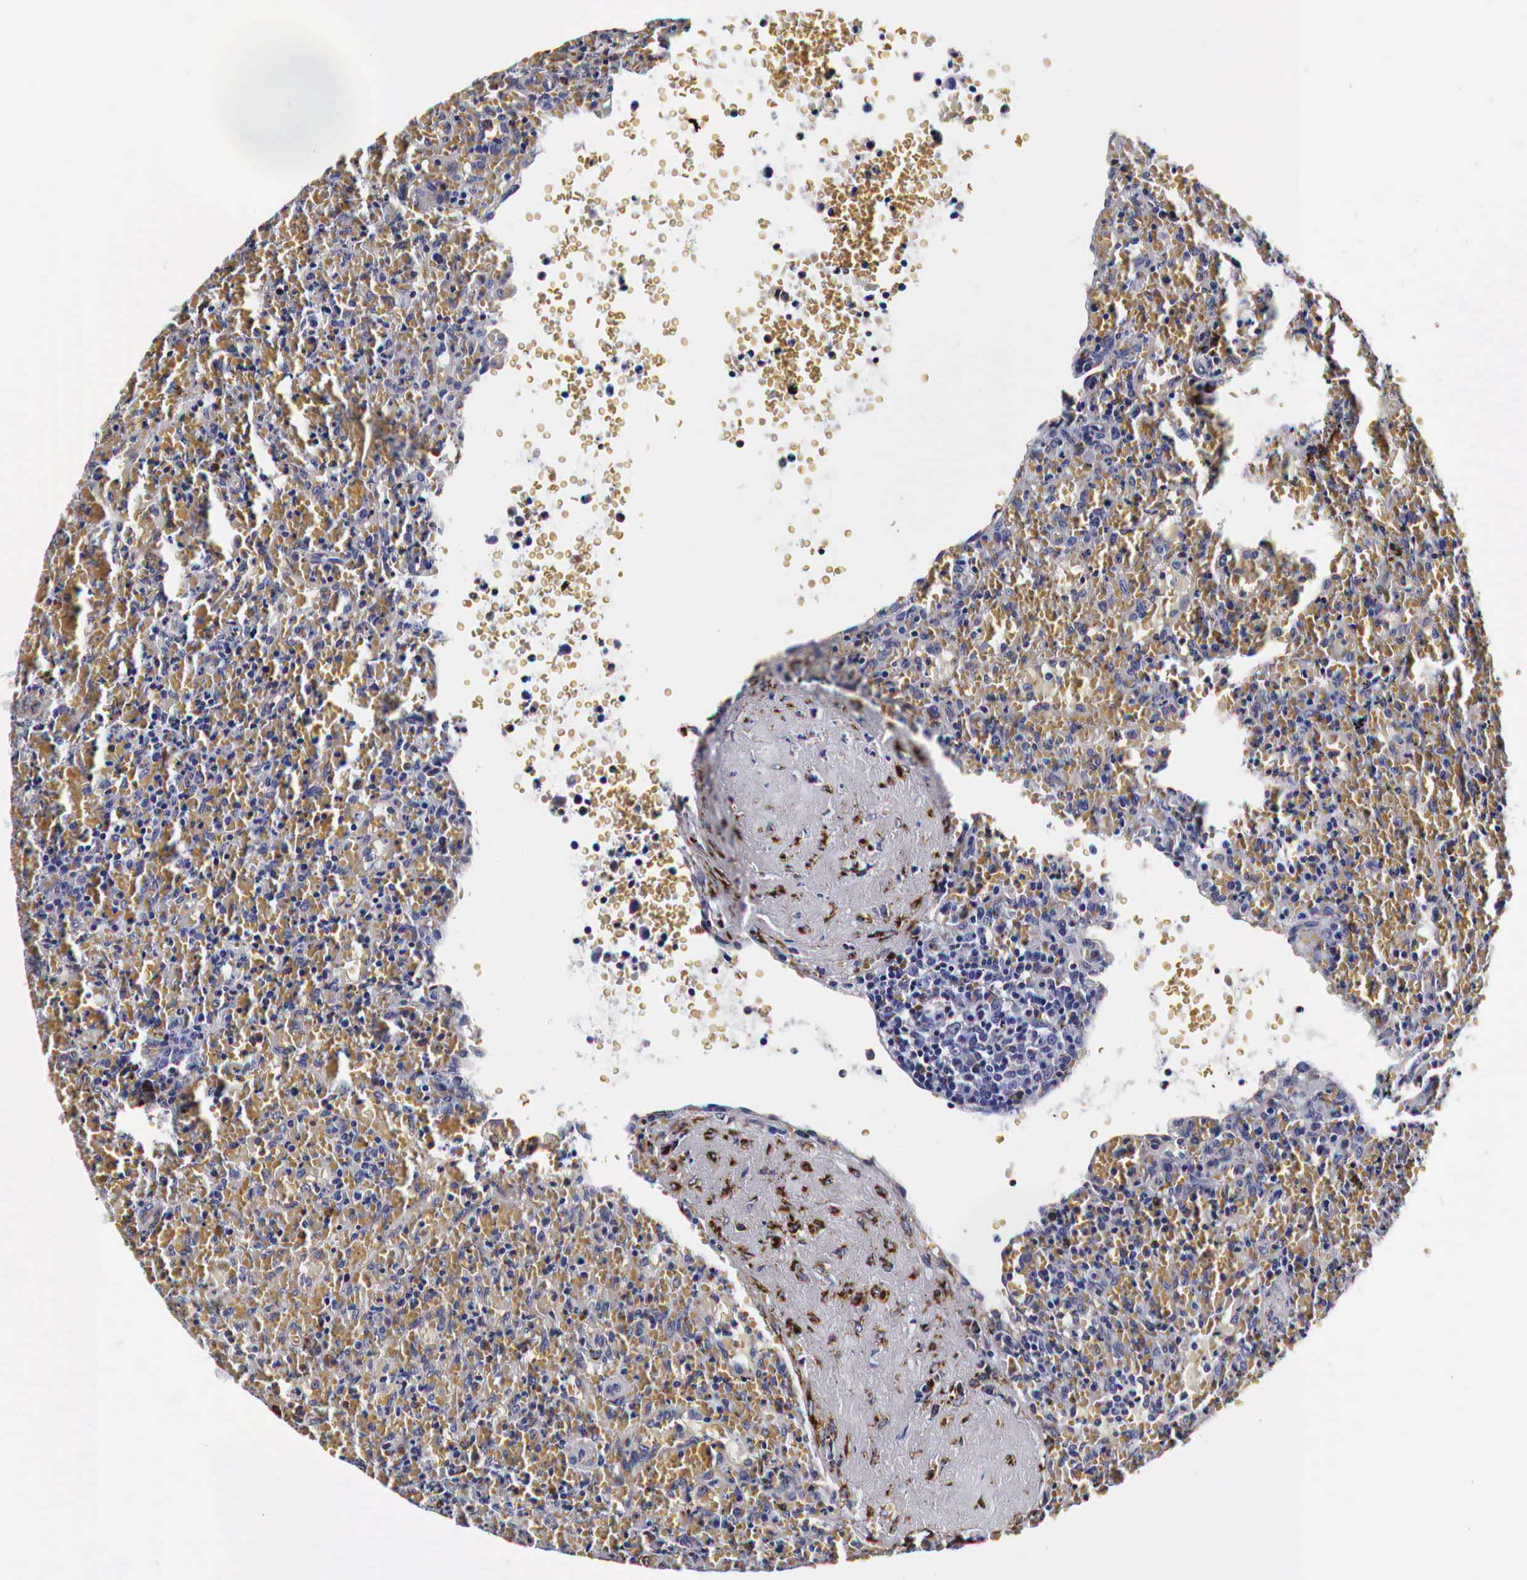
{"staining": {"intensity": "negative", "quantity": "none", "location": "none"}, "tissue": "lymphoma", "cell_type": "Tumor cells", "image_type": "cancer", "snomed": [{"axis": "morphology", "description": "Malignant lymphoma, non-Hodgkin's type, High grade"}, {"axis": "topography", "description": "Spleen"}, {"axis": "topography", "description": "Lymph node"}], "caption": "This micrograph is of lymphoma stained with immunohistochemistry (IHC) to label a protein in brown with the nuclei are counter-stained blue. There is no positivity in tumor cells.", "gene": "CKAP4", "patient": {"sex": "female", "age": 70}}